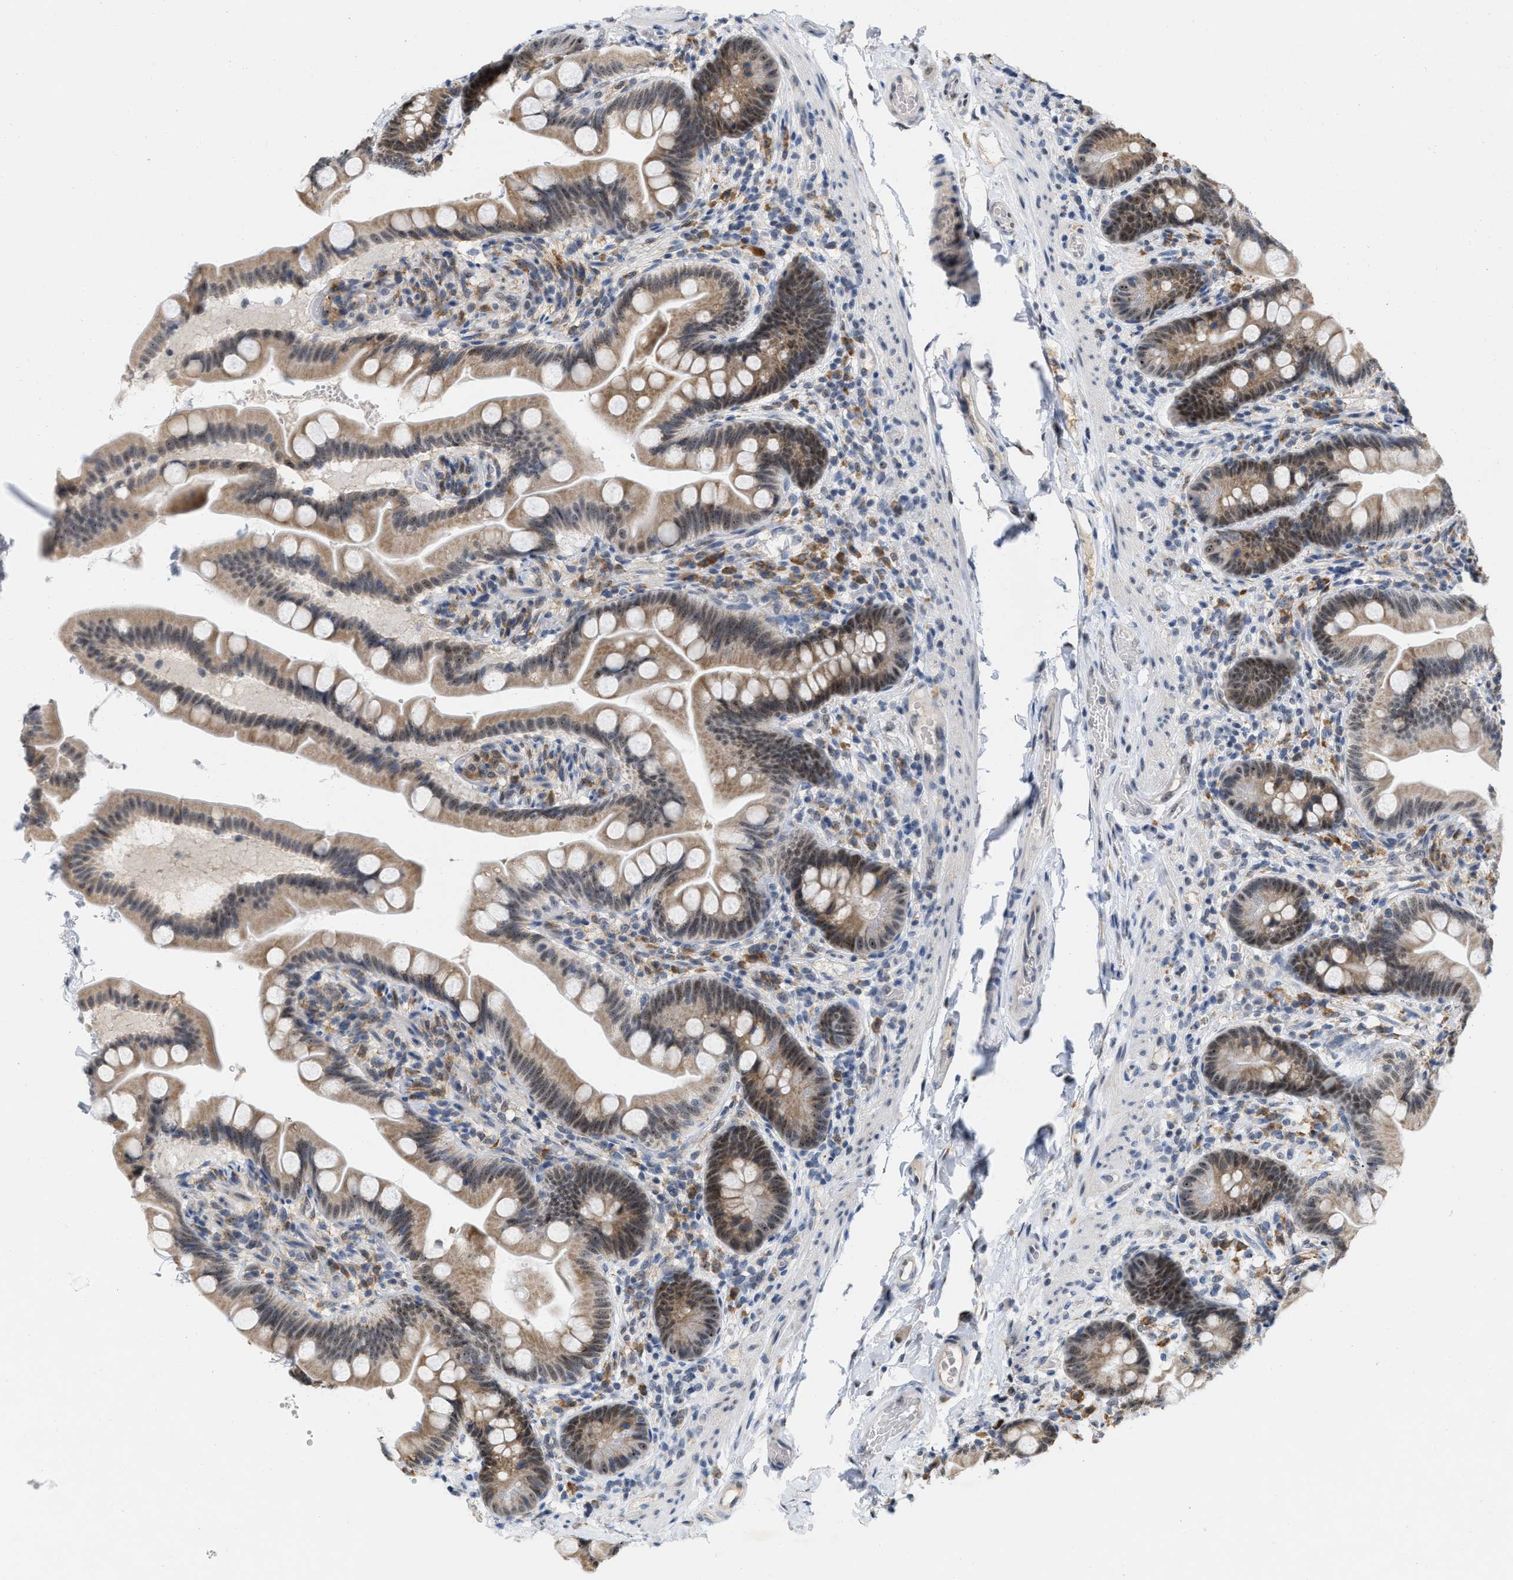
{"staining": {"intensity": "moderate", "quantity": "25%-75%", "location": "cytoplasmic/membranous,nuclear"}, "tissue": "small intestine", "cell_type": "Glandular cells", "image_type": "normal", "snomed": [{"axis": "morphology", "description": "Normal tissue, NOS"}, {"axis": "topography", "description": "Small intestine"}], "caption": "Protein expression analysis of benign human small intestine reveals moderate cytoplasmic/membranous,nuclear expression in approximately 25%-75% of glandular cells.", "gene": "ELAC2", "patient": {"sex": "female", "age": 56}}